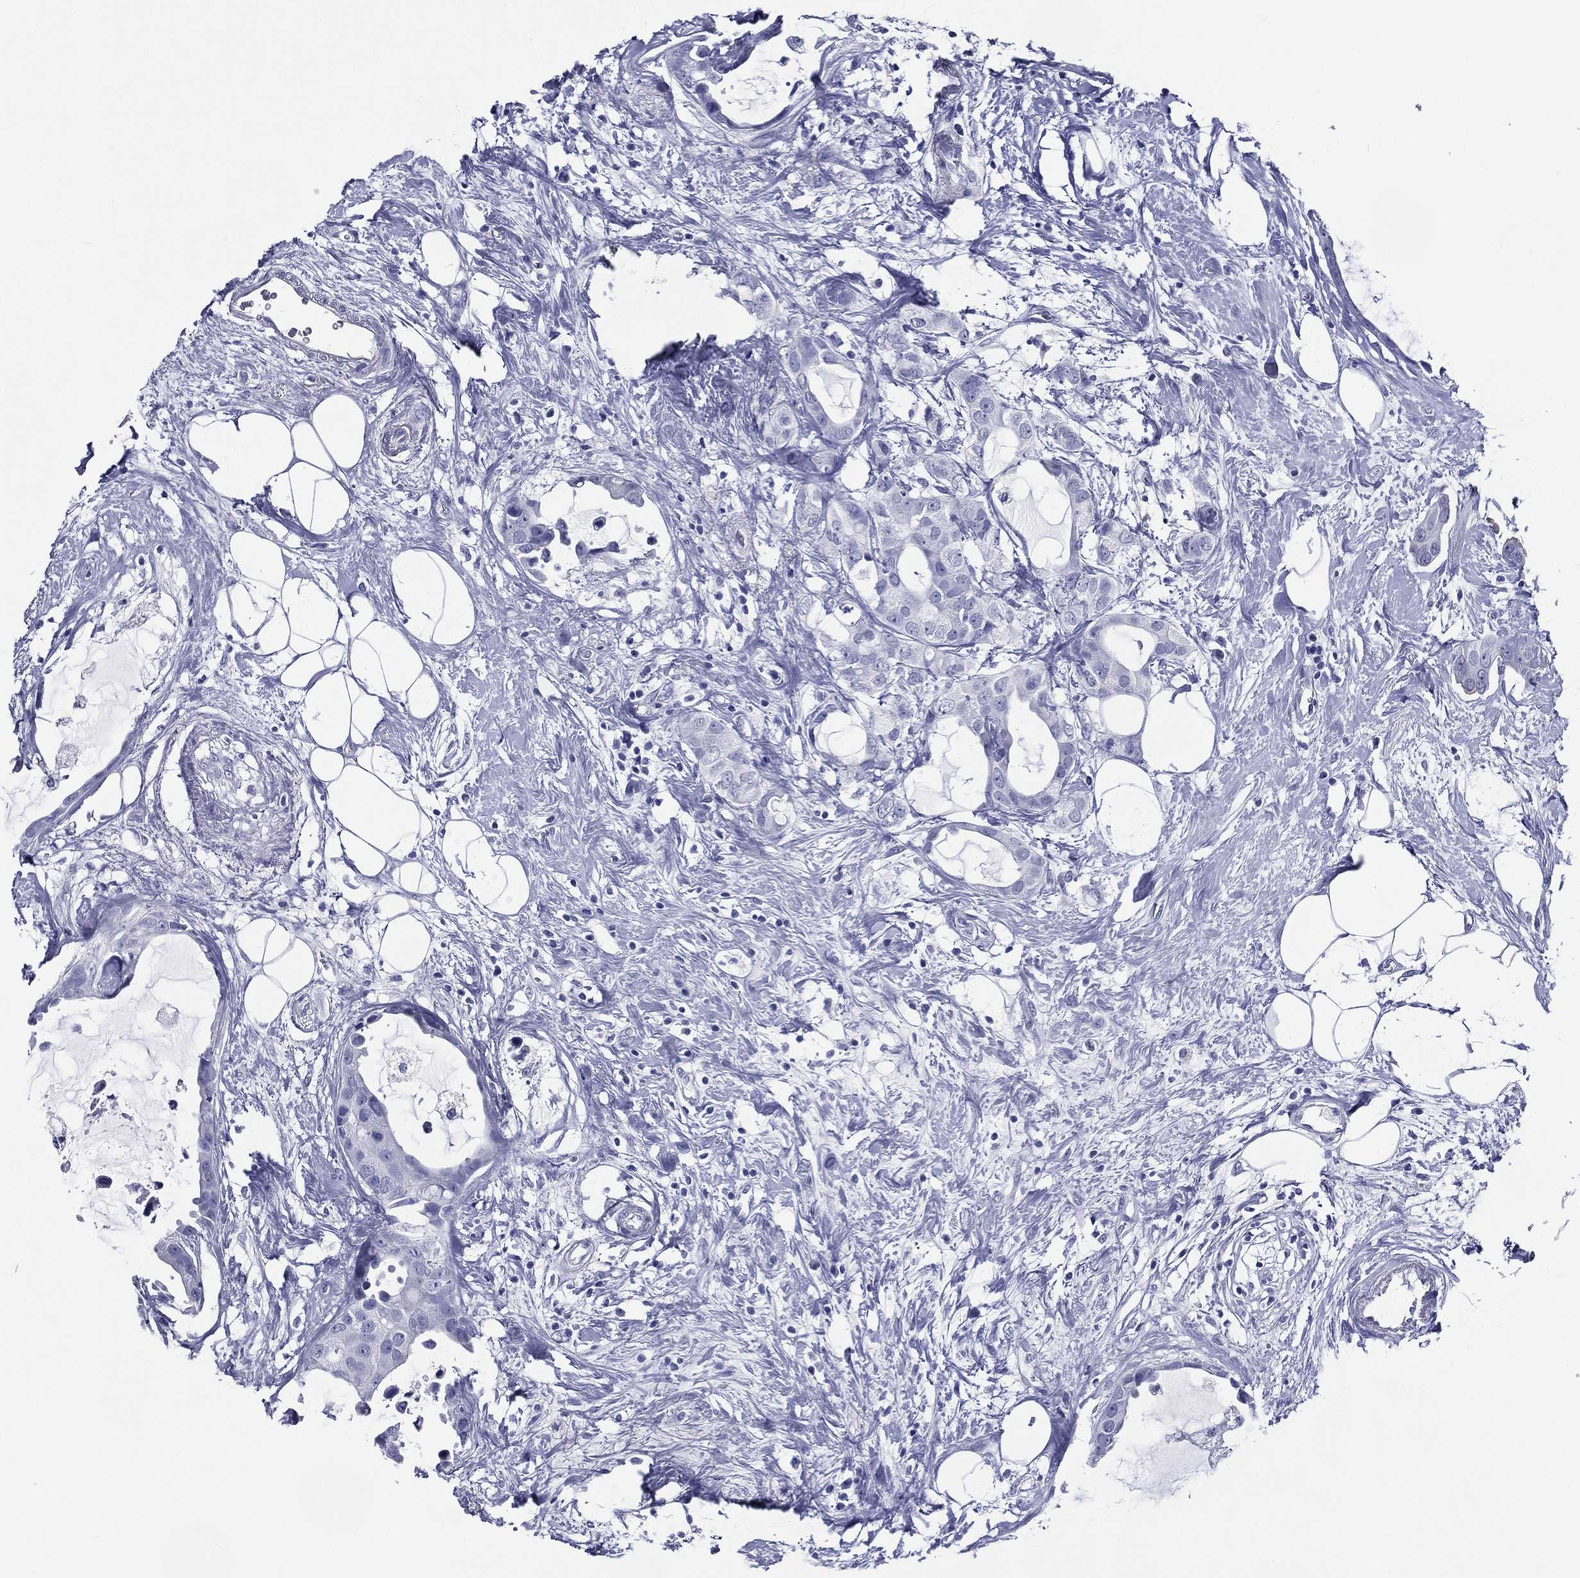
{"staining": {"intensity": "negative", "quantity": "none", "location": "none"}, "tissue": "breast cancer", "cell_type": "Tumor cells", "image_type": "cancer", "snomed": [{"axis": "morphology", "description": "Duct carcinoma"}, {"axis": "topography", "description": "Breast"}], "caption": "Immunohistochemistry image of neoplastic tissue: human breast cancer (invasive ductal carcinoma) stained with DAB demonstrates no significant protein staining in tumor cells. (DAB immunohistochemistry visualized using brightfield microscopy, high magnification).", "gene": "ACE2", "patient": {"sex": "female", "age": 45}}